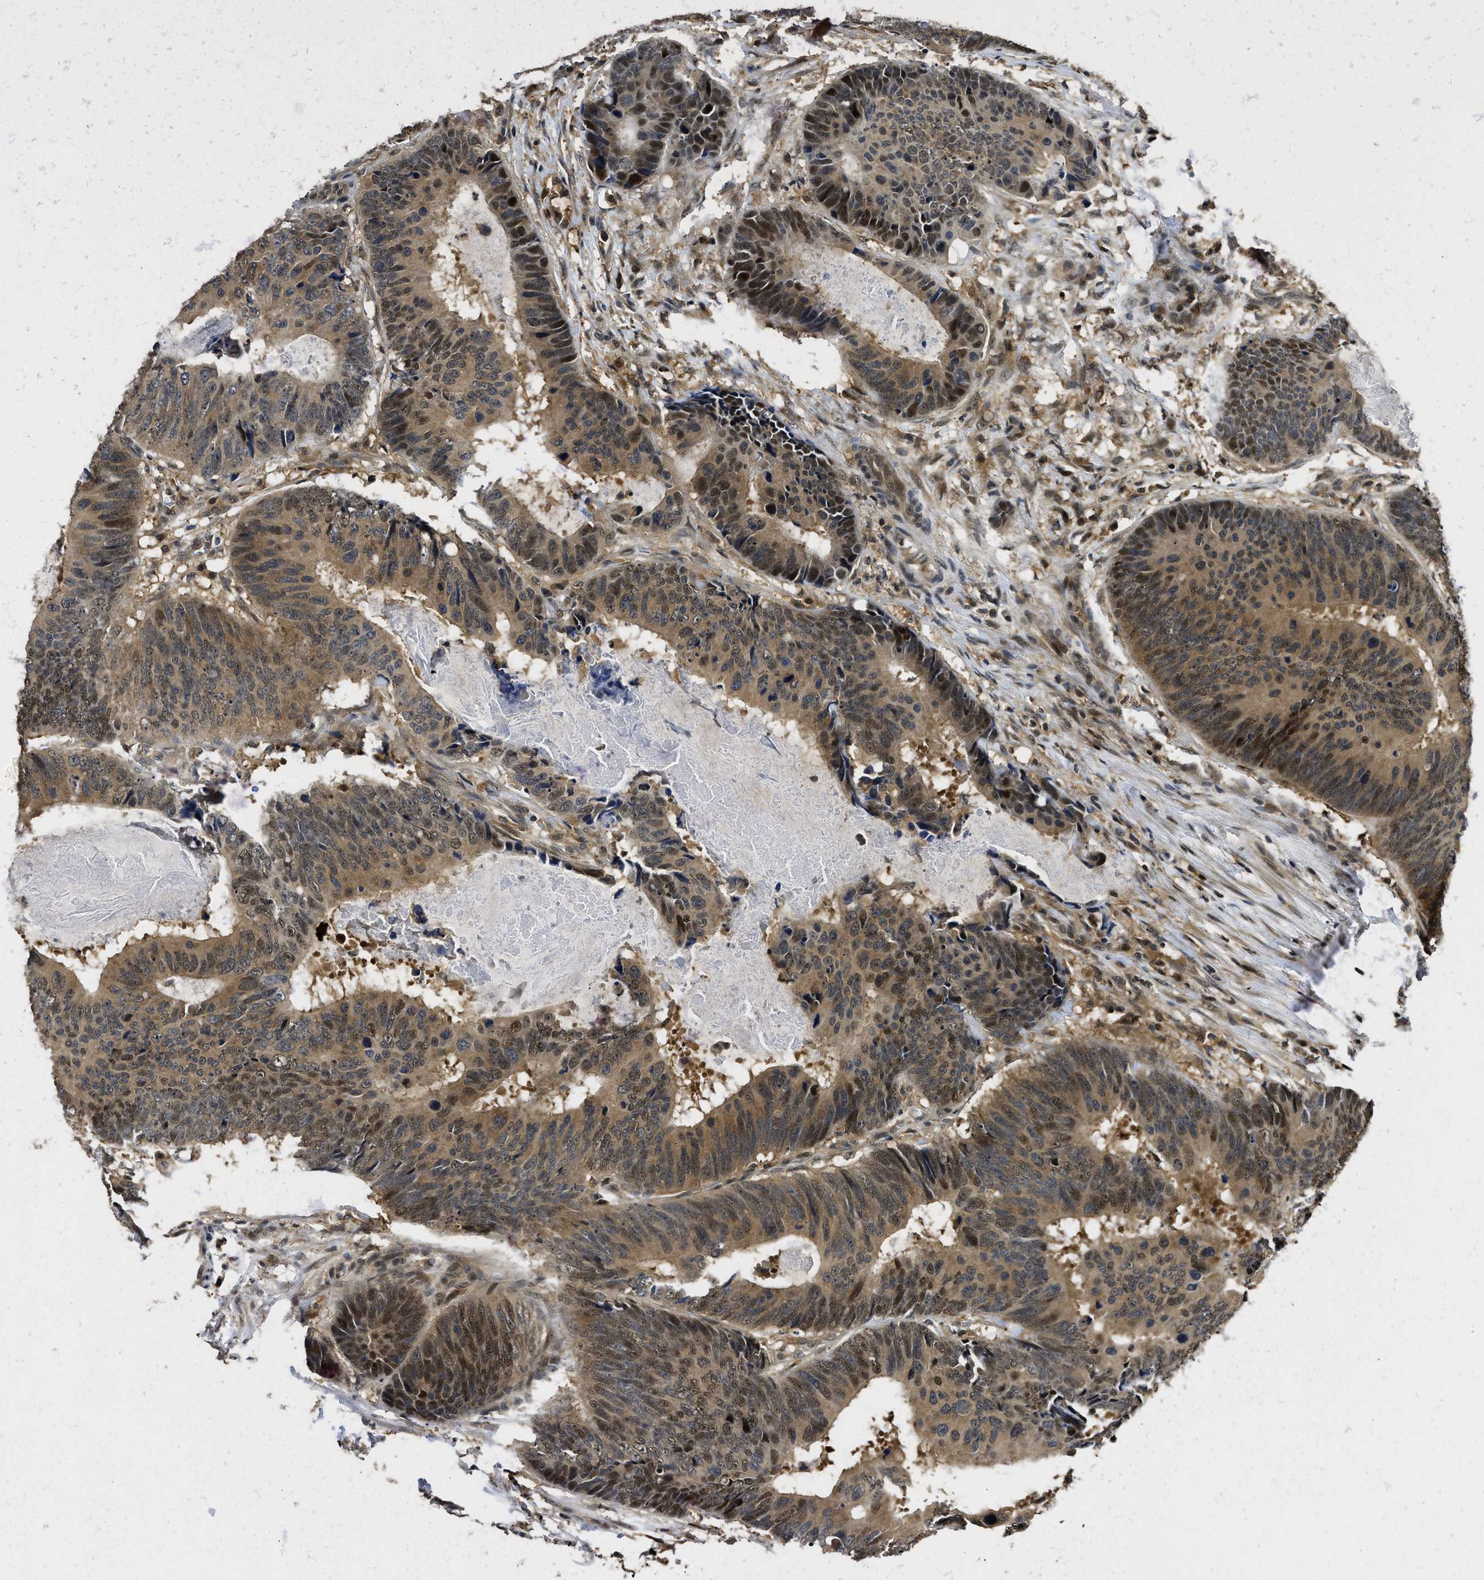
{"staining": {"intensity": "moderate", "quantity": ">75%", "location": "cytoplasmic/membranous,nuclear"}, "tissue": "colorectal cancer", "cell_type": "Tumor cells", "image_type": "cancer", "snomed": [{"axis": "morphology", "description": "Adenocarcinoma, NOS"}, {"axis": "topography", "description": "Colon"}], "caption": "DAB immunohistochemical staining of human colorectal cancer (adenocarcinoma) demonstrates moderate cytoplasmic/membranous and nuclear protein expression in about >75% of tumor cells. (brown staining indicates protein expression, while blue staining denotes nuclei).", "gene": "ADSL", "patient": {"sex": "male", "age": 56}}